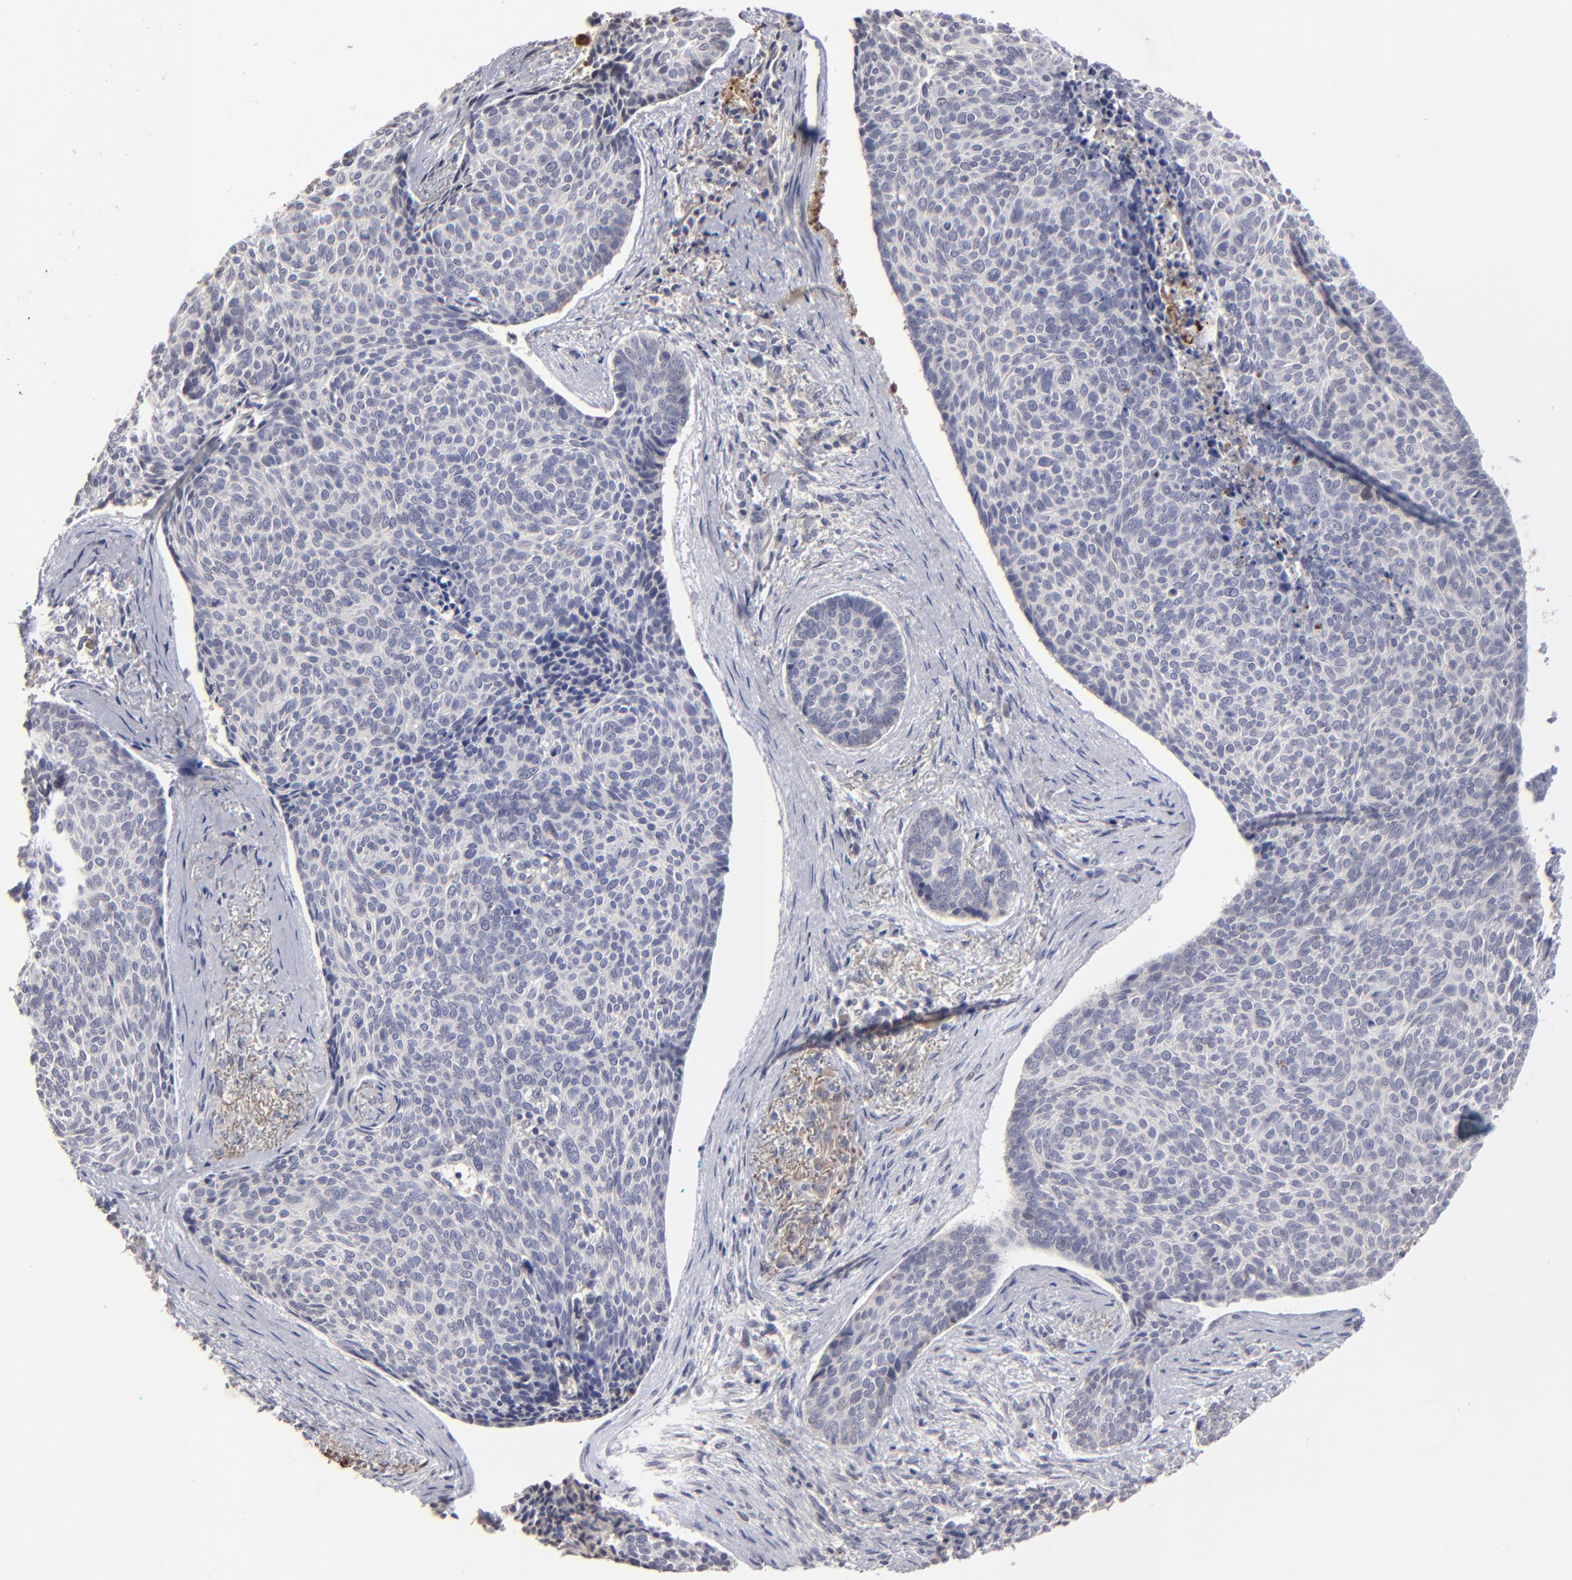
{"staining": {"intensity": "negative", "quantity": "none", "location": "none"}, "tissue": "skin cancer", "cell_type": "Tumor cells", "image_type": "cancer", "snomed": [{"axis": "morphology", "description": "Normal tissue, NOS"}, {"axis": "morphology", "description": "Basal cell carcinoma"}, {"axis": "topography", "description": "Skin"}], "caption": "Protein analysis of basal cell carcinoma (skin) shows no significant staining in tumor cells.", "gene": "GPM6B", "patient": {"sex": "female", "age": 57}}